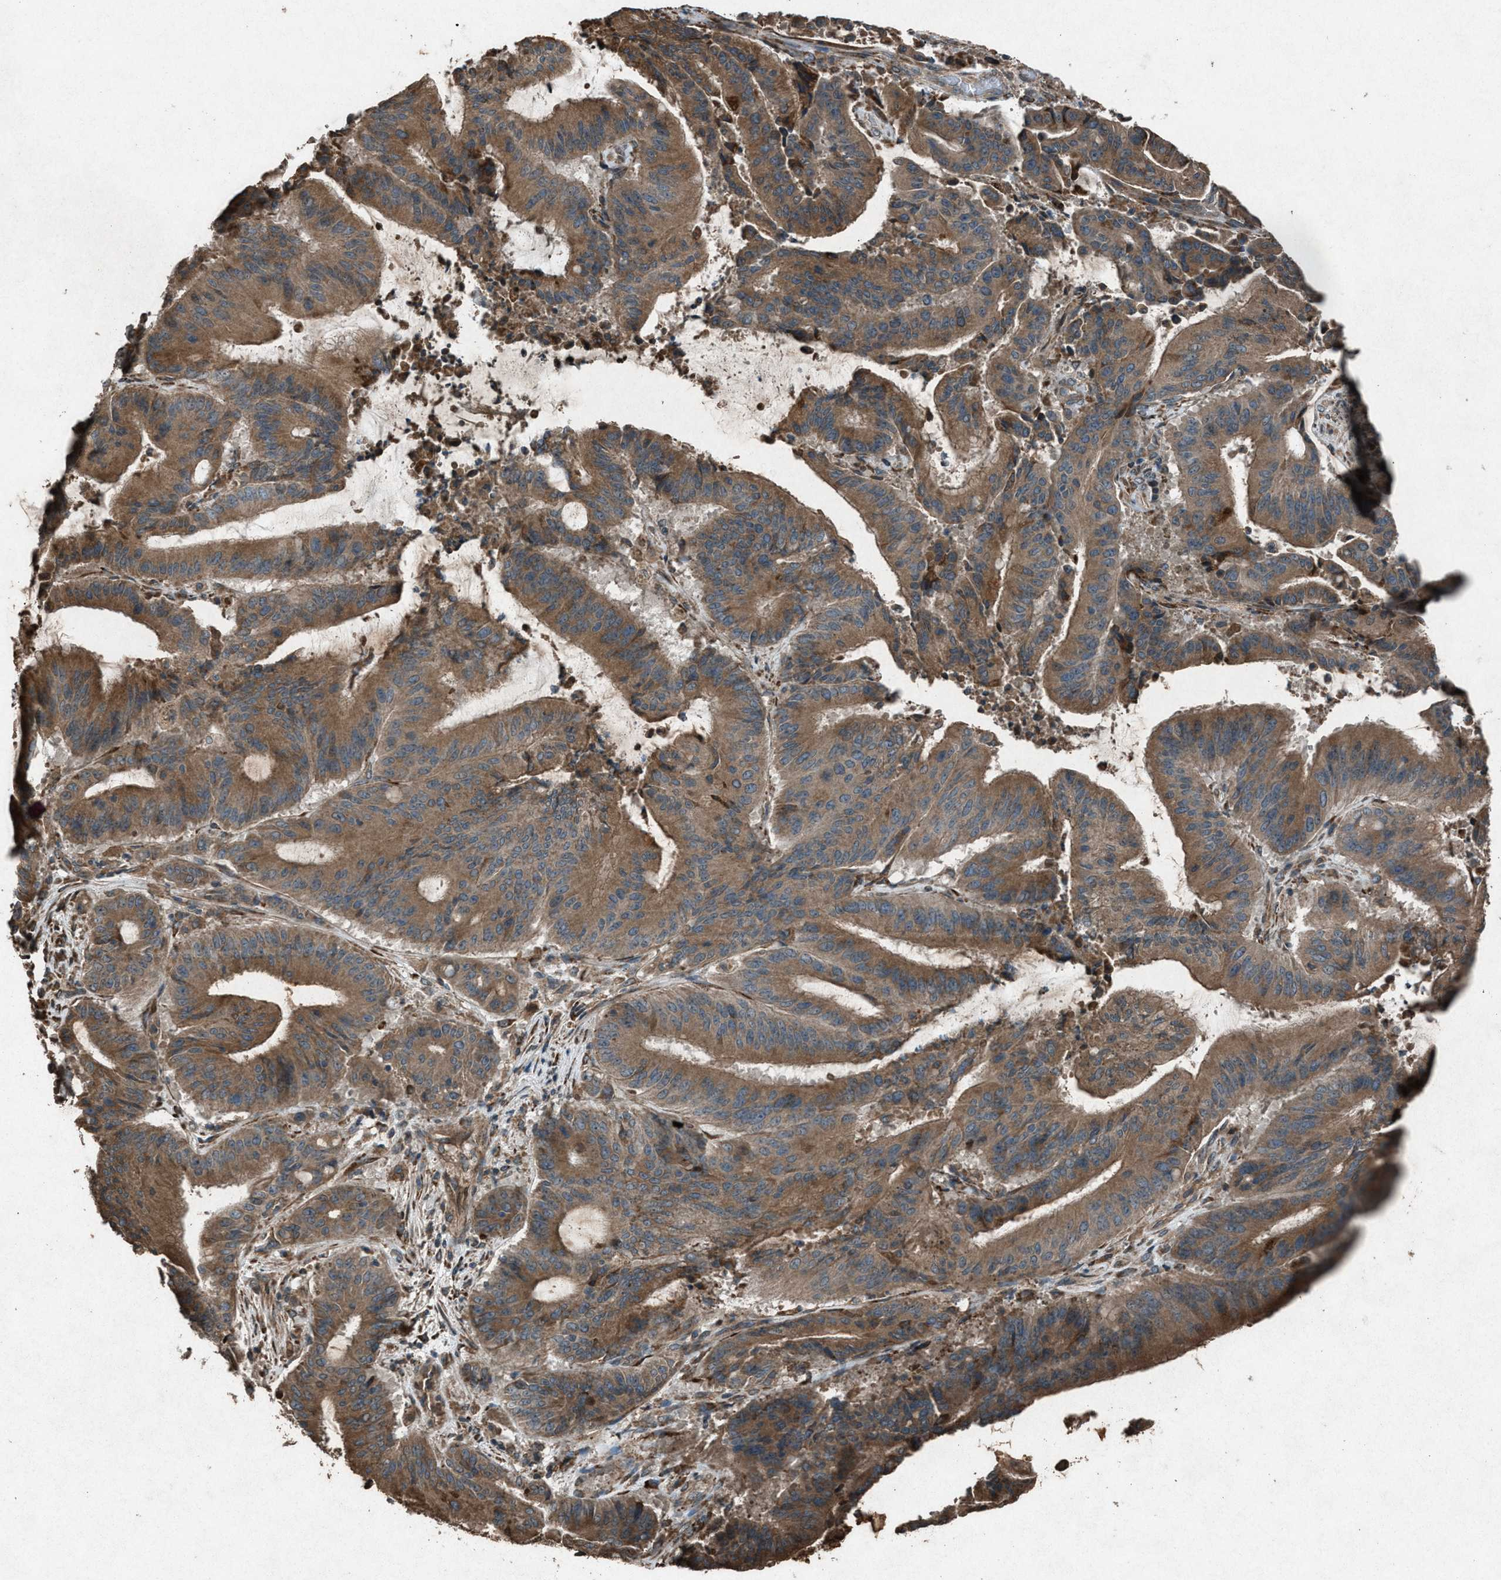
{"staining": {"intensity": "moderate", "quantity": ">75%", "location": "cytoplasmic/membranous"}, "tissue": "liver cancer", "cell_type": "Tumor cells", "image_type": "cancer", "snomed": [{"axis": "morphology", "description": "Normal tissue, NOS"}, {"axis": "morphology", "description": "Cholangiocarcinoma"}, {"axis": "topography", "description": "Liver"}, {"axis": "topography", "description": "Peripheral nerve tissue"}], "caption": "DAB (3,3'-diaminobenzidine) immunohistochemical staining of liver cancer reveals moderate cytoplasmic/membranous protein expression in approximately >75% of tumor cells.", "gene": "CALR", "patient": {"sex": "female", "age": 73}}